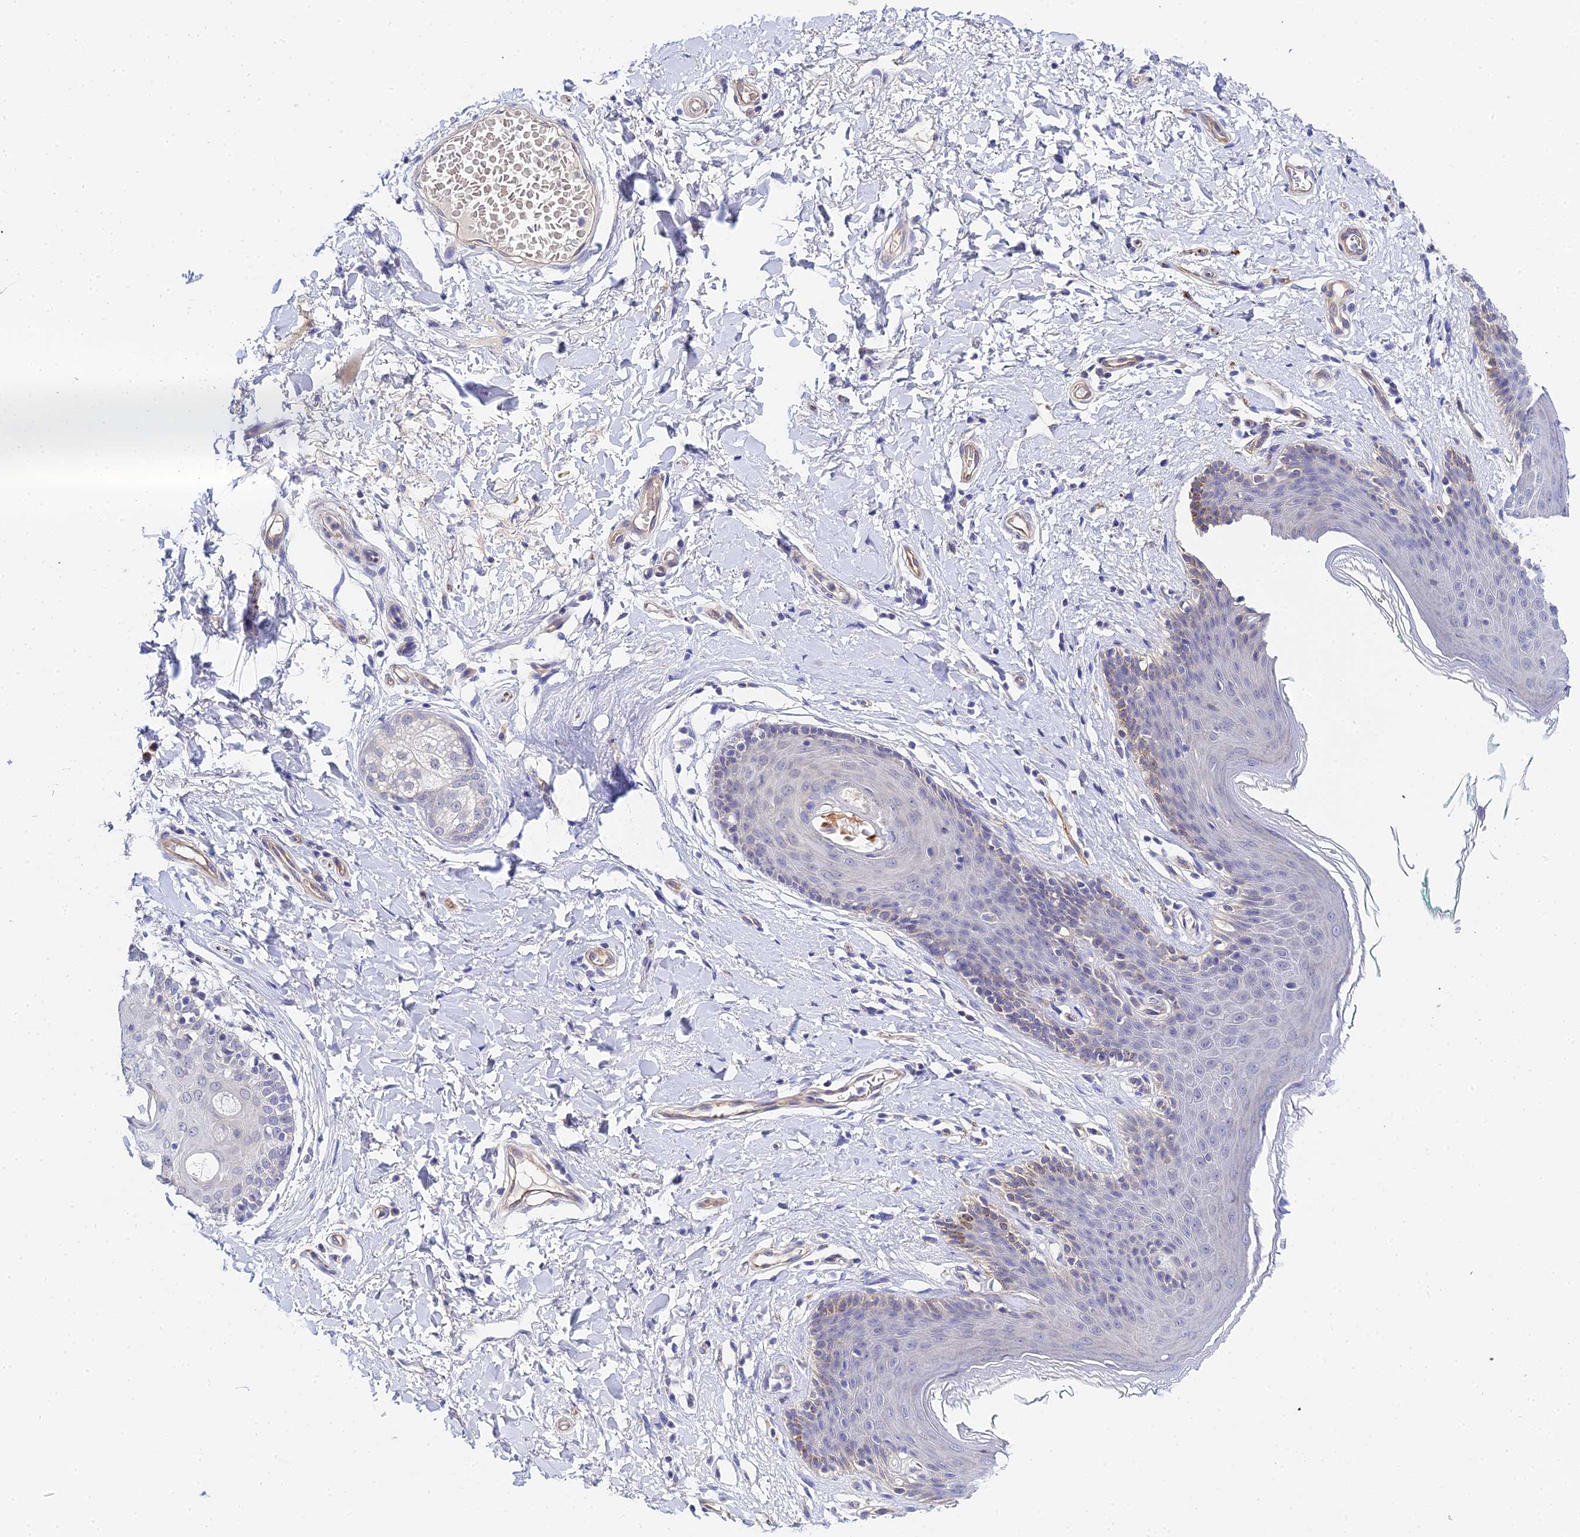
{"staining": {"intensity": "weak", "quantity": "<25%", "location": "cytoplasmic/membranous"}, "tissue": "skin", "cell_type": "Epidermal cells", "image_type": "normal", "snomed": [{"axis": "morphology", "description": "Normal tissue, NOS"}, {"axis": "topography", "description": "Vulva"}], "caption": "Immunohistochemistry (IHC) photomicrograph of normal skin stained for a protein (brown), which demonstrates no staining in epidermal cells. (DAB immunohistochemistry (IHC) with hematoxylin counter stain).", "gene": "APOBEC3H", "patient": {"sex": "female", "age": 66}}